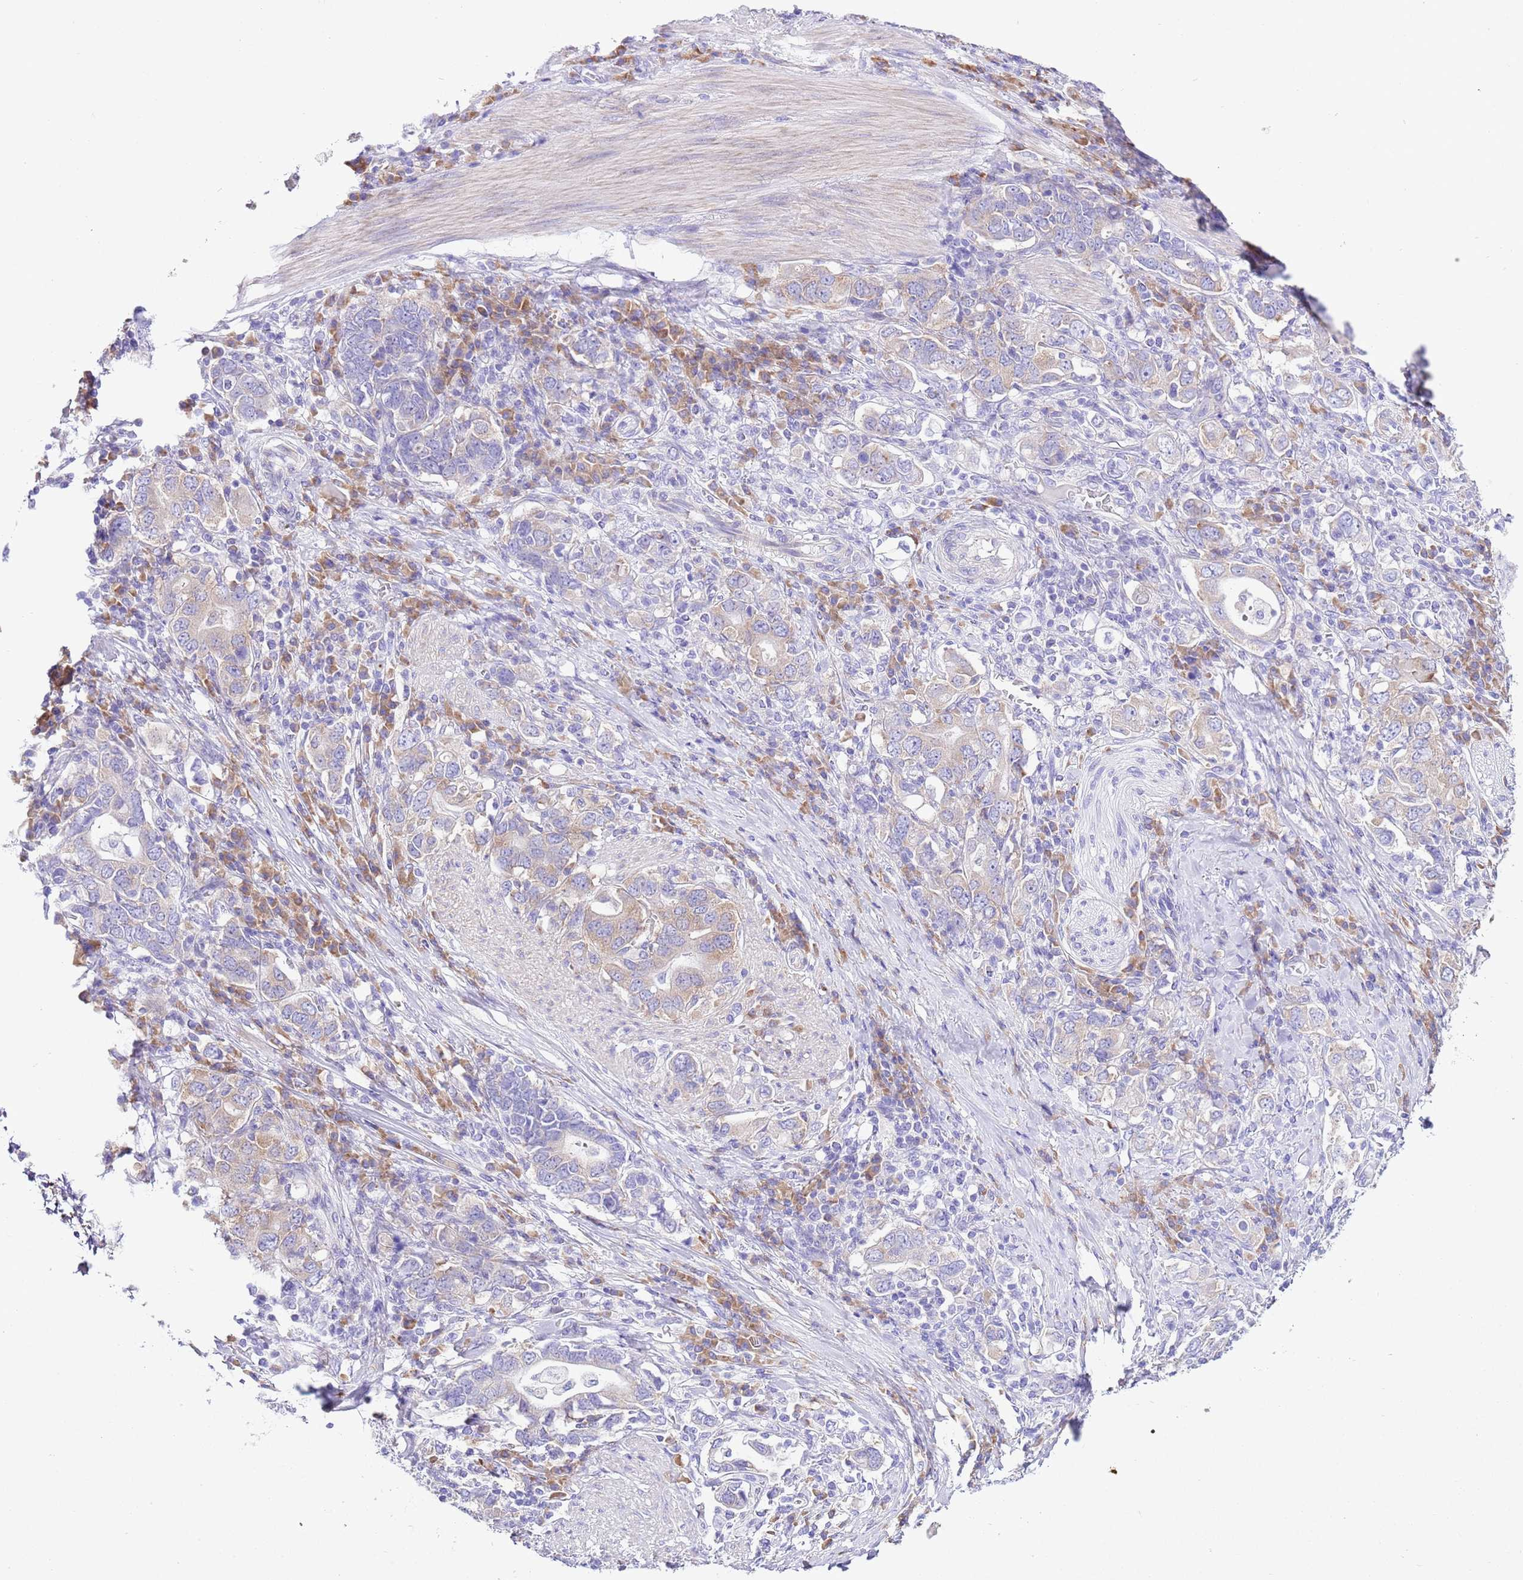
{"staining": {"intensity": "weak", "quantity": "25%-75%", "location": "cytoplasmic/membranous"}, "tissue": "stomach cancer", "cell_type": "Tumor cells", "image_type": "cancer", "snomed": [{"axis": "morphology", "description": "Adenocarcinoma, NOS"}, {"axis": "topography", "description": "Stomach, upper"}, {"axis": "topography", "description": "Stomach"}], "caption": "Protein staining shows weak cytoplasmic/membranous expression in approximately 25%-75% of tumor cells in stomach cancer.", "gene": "RPS10", "patient": {"sex": "male", "age": 62}}